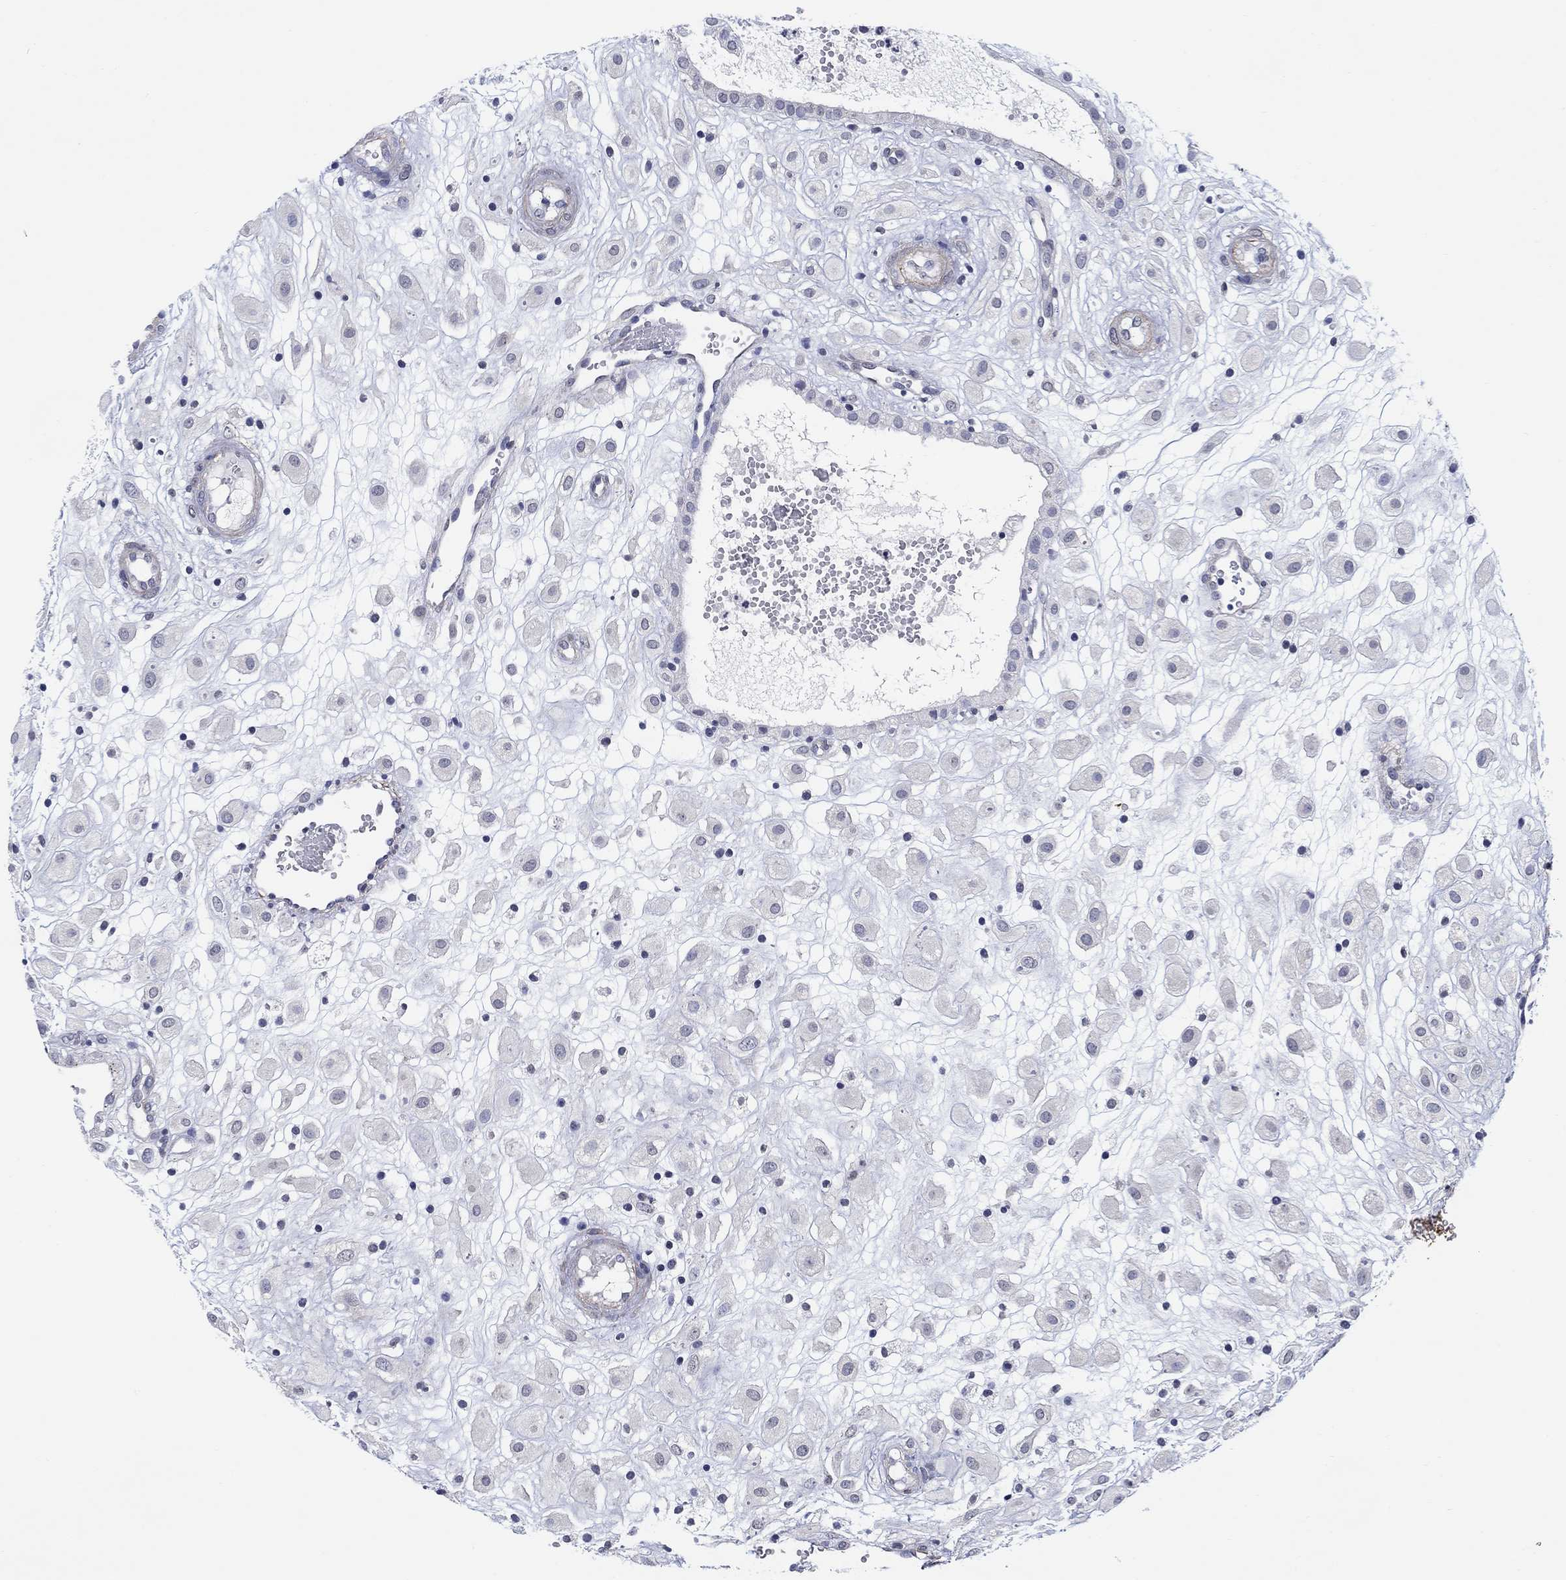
{"staining": {"intensity": "negative", "quantity": "none", "location": "none"}, "tissue": "placenta", "cell_type": "Decidual cells", "image_type": "normal", "snomed": [{"axis": "morphology", "description": "Normal tissue, NOS"}, {"axis": "topography", "description": "Placenta"}], "caption": "This is an immunohistochemistry photomicrograph of unremarkable placenta. There is no positivity in decidual cells.", "gene": "OTUB2", "patient": {"sex": "female", "age": 24}}